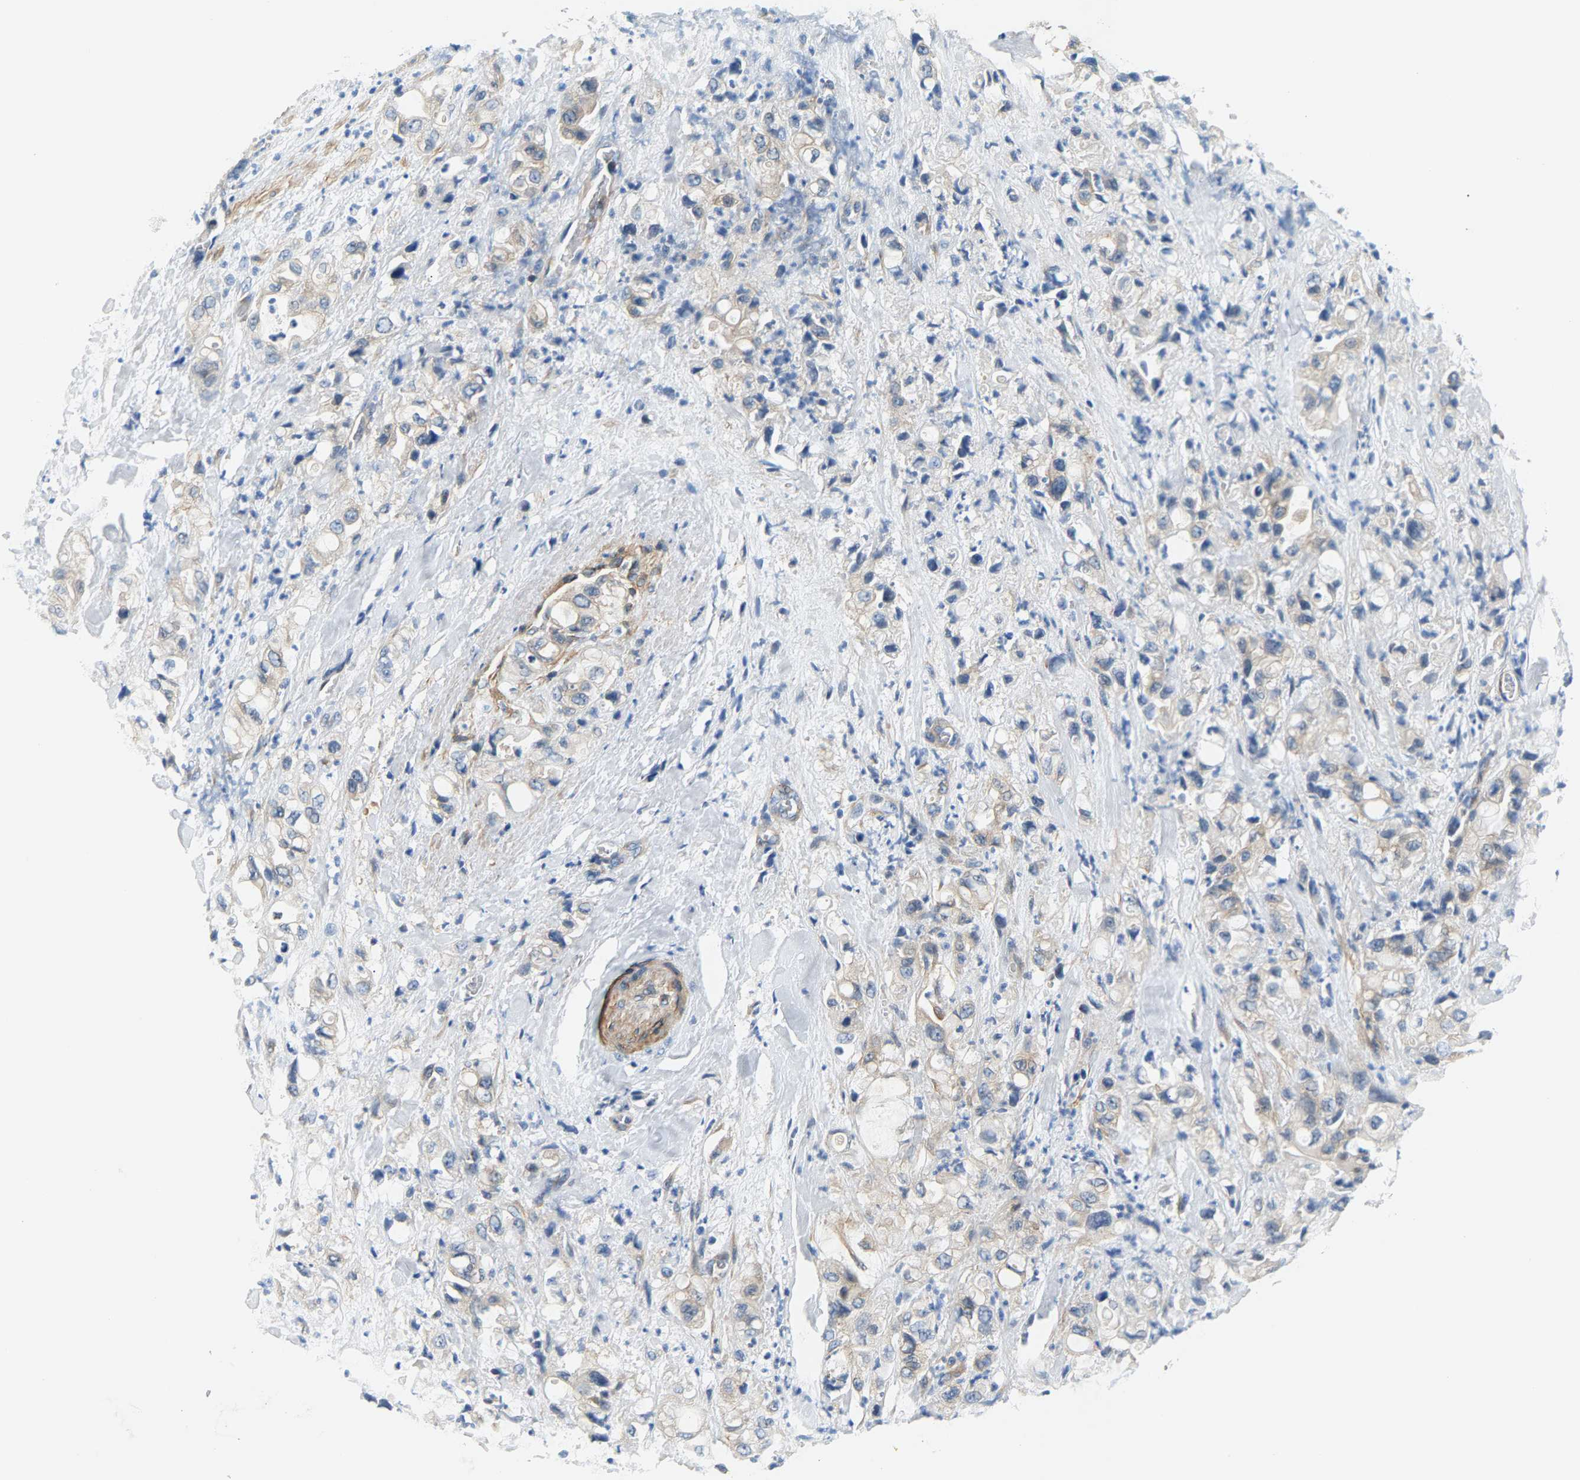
{"staining": {"intensity": "negative", "quantity": "none", "location": "none"}, "tissue": "pancreatic cancer", "cell_type": "Tumor cells", "image_type": "cancer", "snomed": [{"axis": "morphology", "description": "Adenocarcinoma, NOS"}, {"axis": "topography", "description": "Pancreas"}], "caption": "IHC of human pancreatic adenocarcinoma exhibits no positivity in tumor cells.", "gene": "PAWR", "patient": {"sex": "male", "age": 70}}